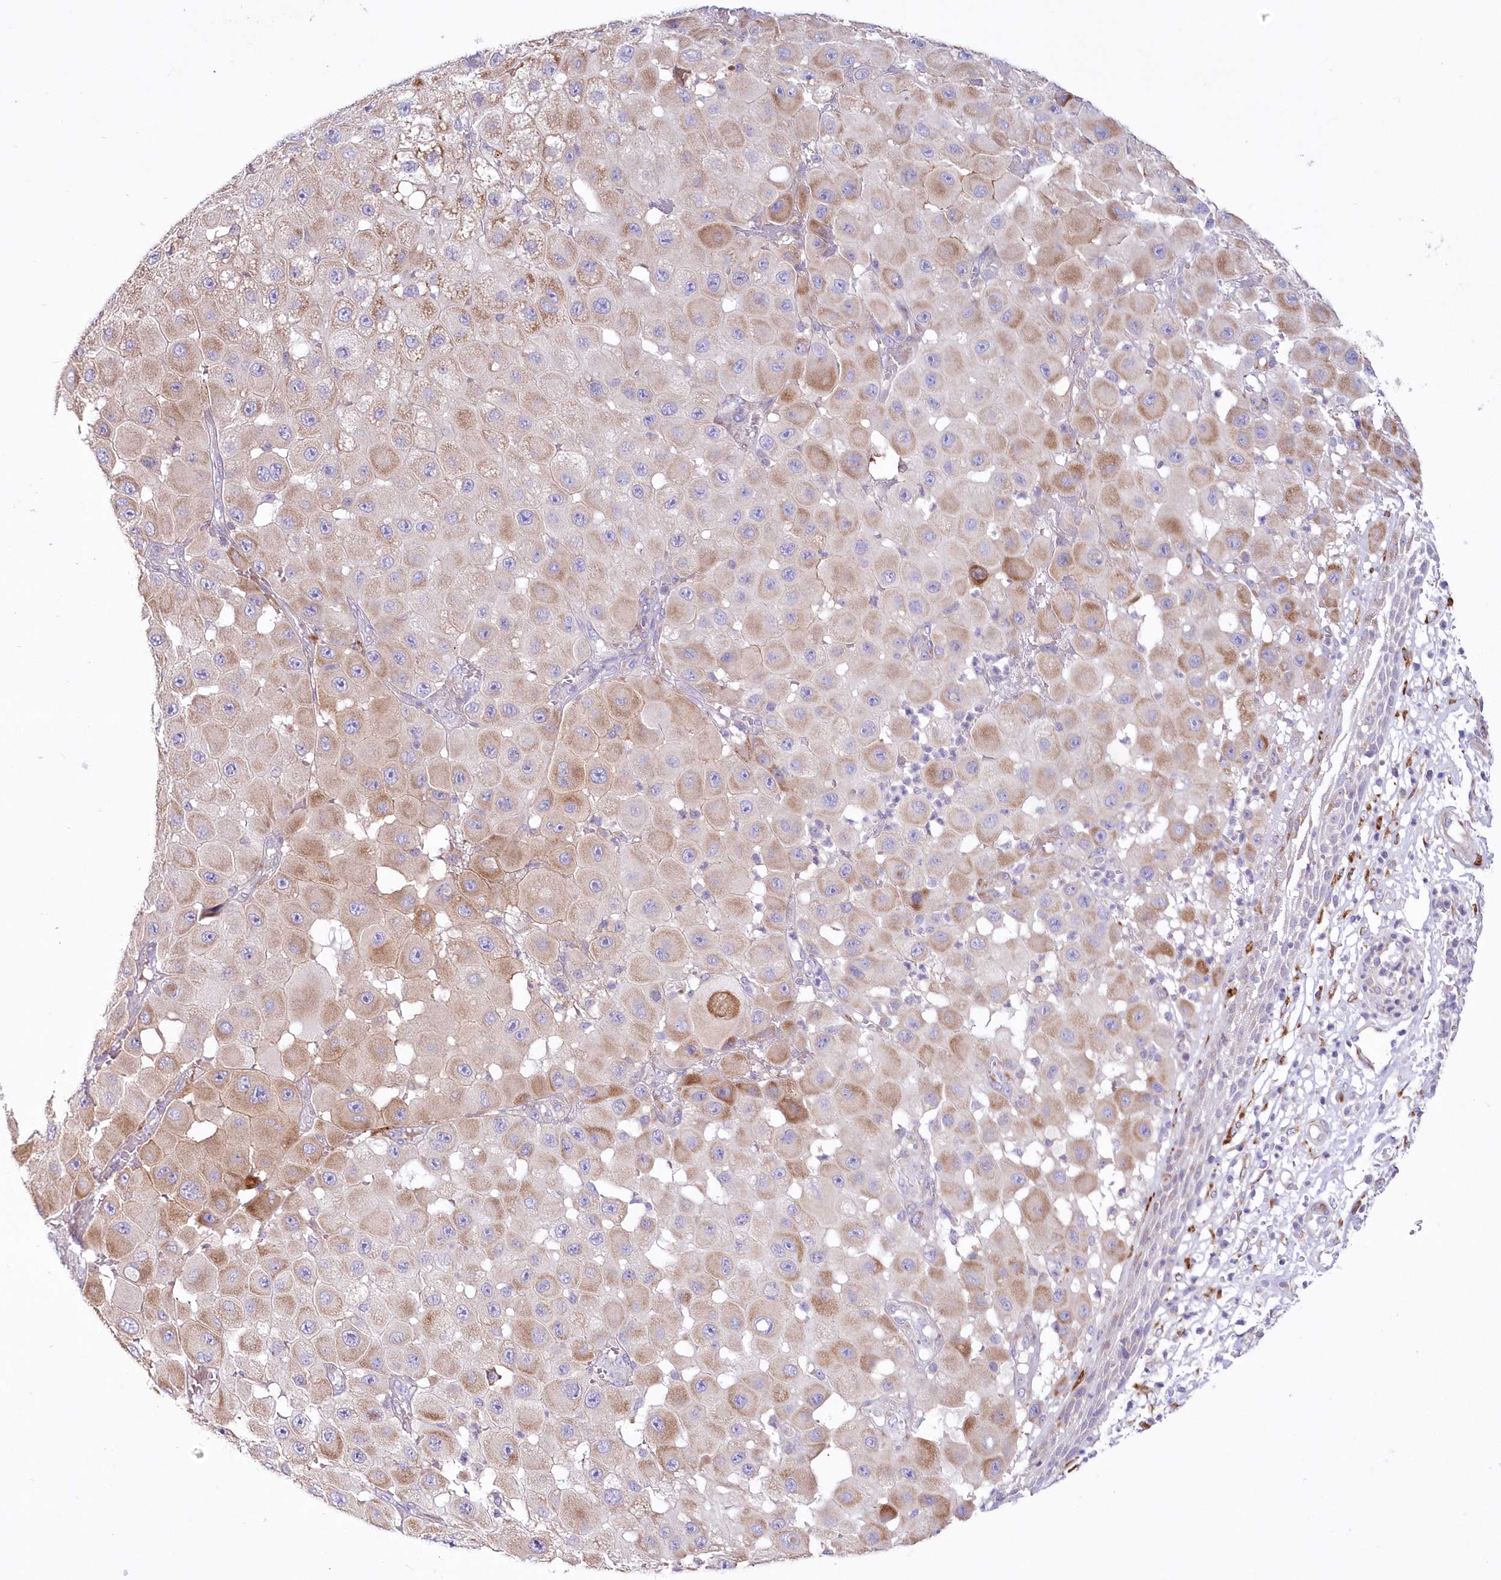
{"staining": {"intensity": "moderate", "quantity": "25%-75%", "location": "cytoplasmic/membranous"}, "tissue": "melanoma", "cell_type": "Tumor cells", "image_type": "cancer", "snomed": [{"axis": "morphology", "description": "Malignant melanoma, NOS"}, {"axis": "topography", "description": "Skin"}], "caption": "Immunohistochemical staining of melanoma exhibits medium levels of moderate cytoplasmic/membranous expression in about 25%-75% of tumor cells.", "gene": "ARFGEF3", "patient": {"sex": "female", "age": 81}}